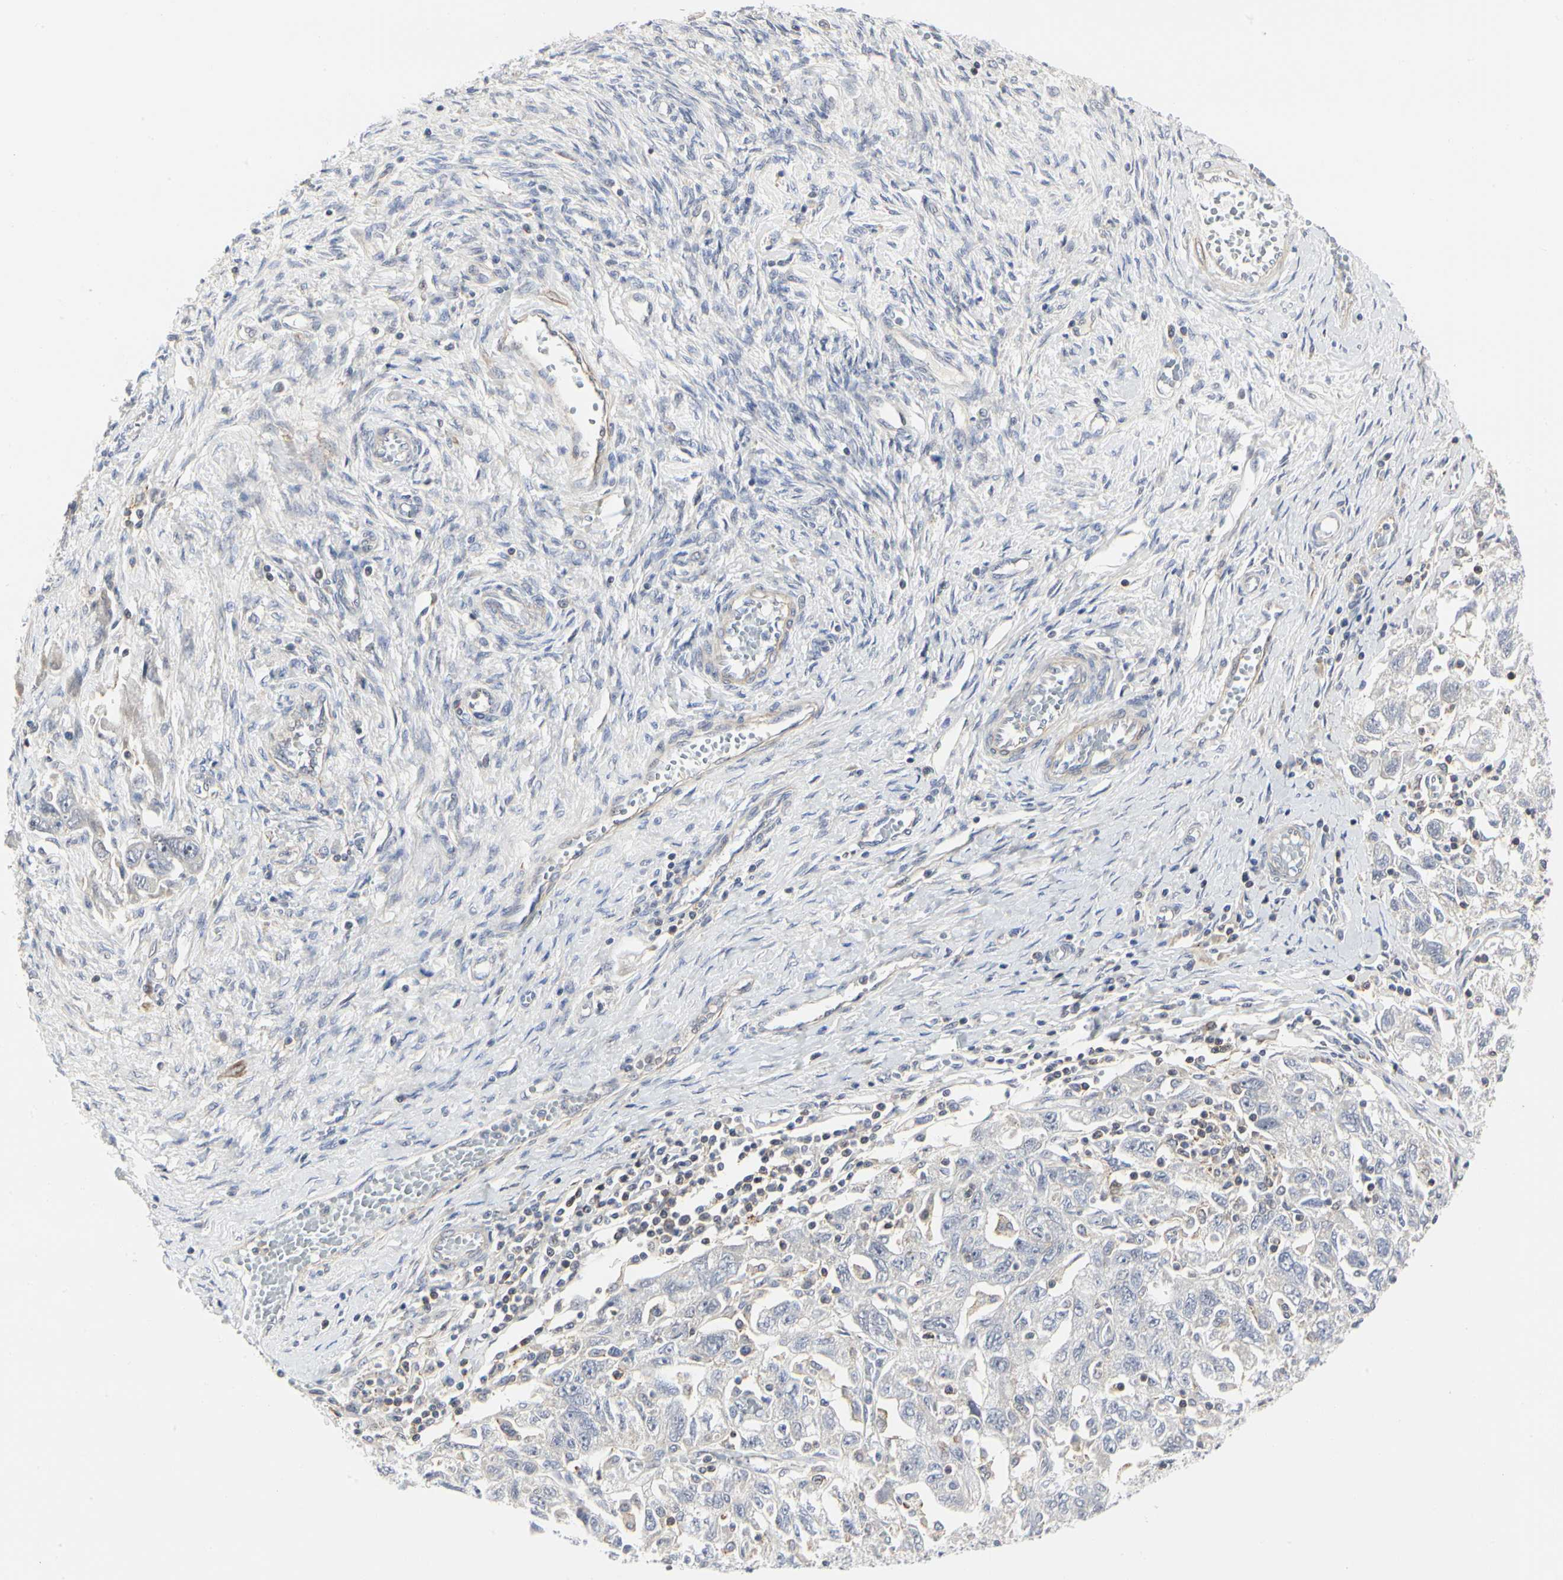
{"staining": {"intensity": "negative", "quantity": "none", "location": "none"}, "tissue": "ovarian cancer", "cell_type": "Tumor cells", "image_type": "cancer", "snomed": [{"axis": "morphology", "description": "Carcinoma, NOS"}, {"axis": "morphology", "description": "Cystadenocarcinoma, serous, NOS"}, {"axis": "topography", "description": "Ovary"}], "caption": "Ovarian cancer stained for a protein using immunohistochemistry reveals no staining tumor cells.", "gene": "SHANK2", "patient": {"sex": "female", "age": 69}}